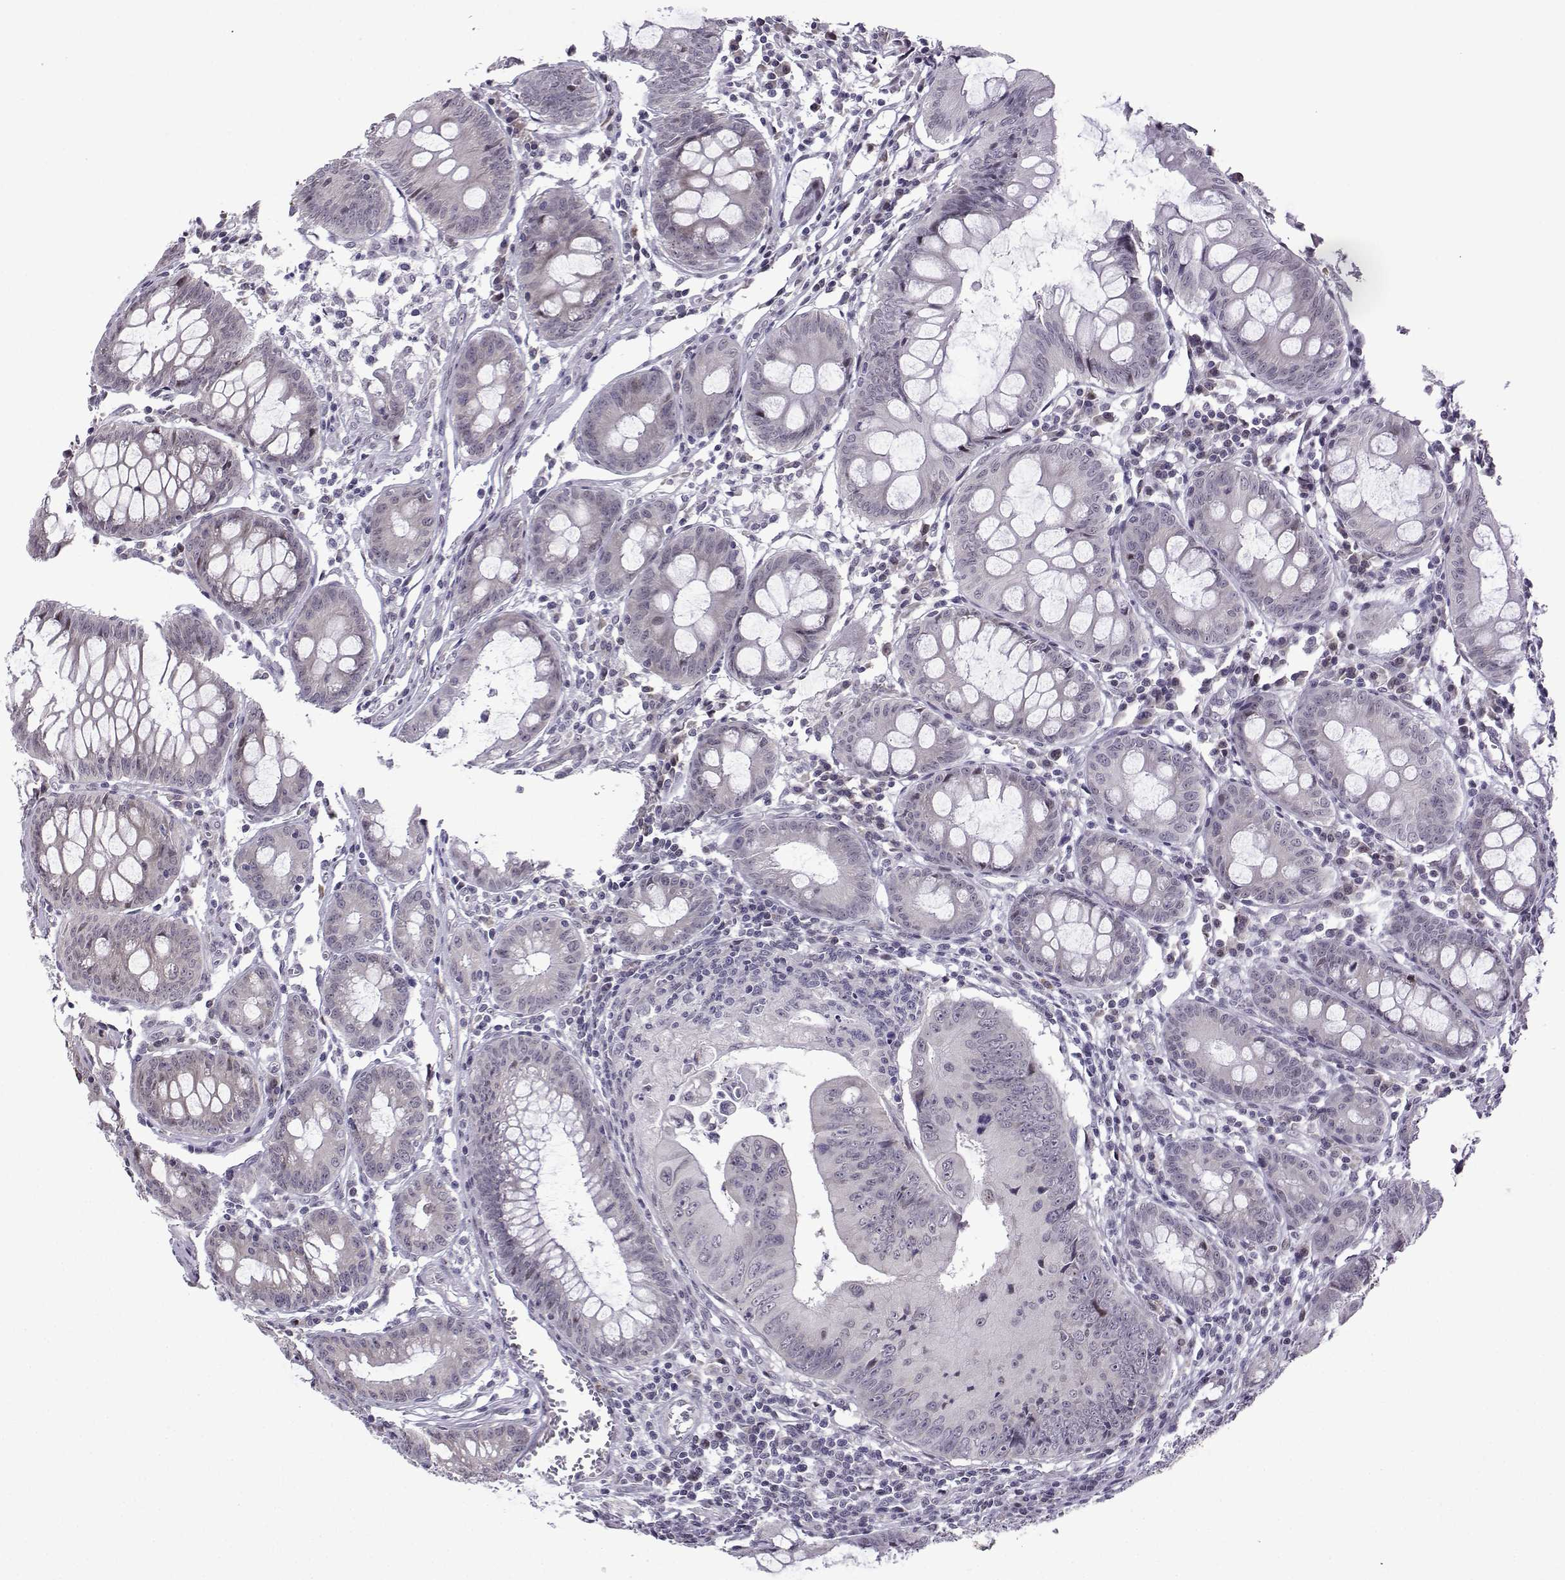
{"staining": {"intensity": "negative", "quantity": "none", "location": "none"}, "tissue": "colorectal cancer", "cell_type": "Tumor cells", "image_type": "cancer", "snomed": [{"axis": "morphology", "description": "Adenocarcinoma, NOS"}, {"axis": "topography", "description": "Colon"}], "caption": "Colorectal cancer (adenocarcinoma) stained for a protein using immunohistochemistry (IHC) exhibits no staining tumor cells.", "gene": "FGF3", "patient": {"sex": "female", "age": 87}}